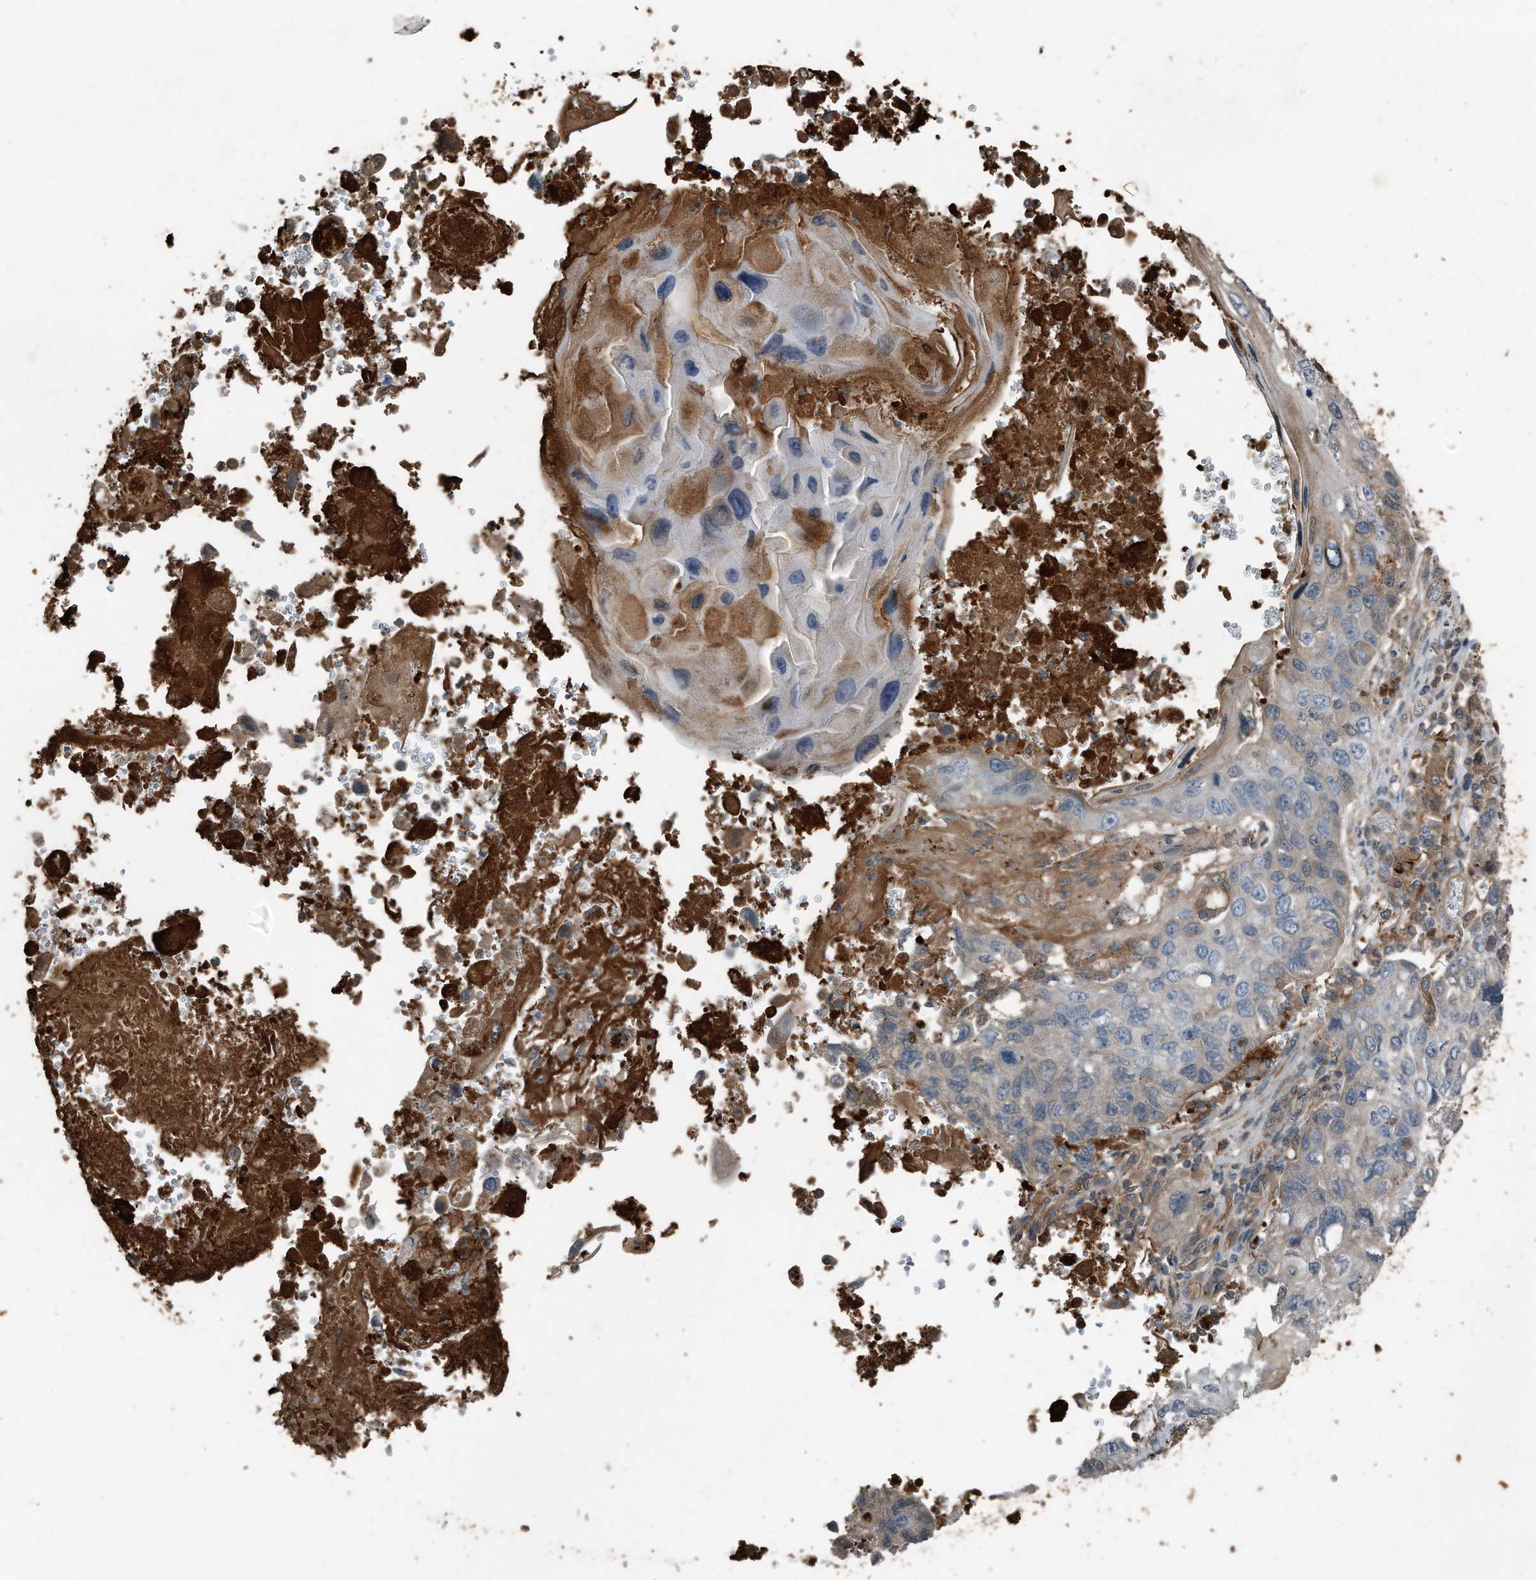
{"staining": {"intensity": "negative", "quantity": "none", "location": "none"}, "tissue": "lung cancer", "cell_type": "Tumor cells", "image_type": "cancer", "snomed": [{"axis": "morphology", "description": "Squamous cell carcinoma, NOS"}, {"axis": "topography", "description": "Lung"}], "caption": "A histopathology image of lung cancer (squamous cell carcinoma) stained for a protein reveals no brown staining in tumor cells.", "gene": "C9", "patient": {"sex": "male", "age": 61}}